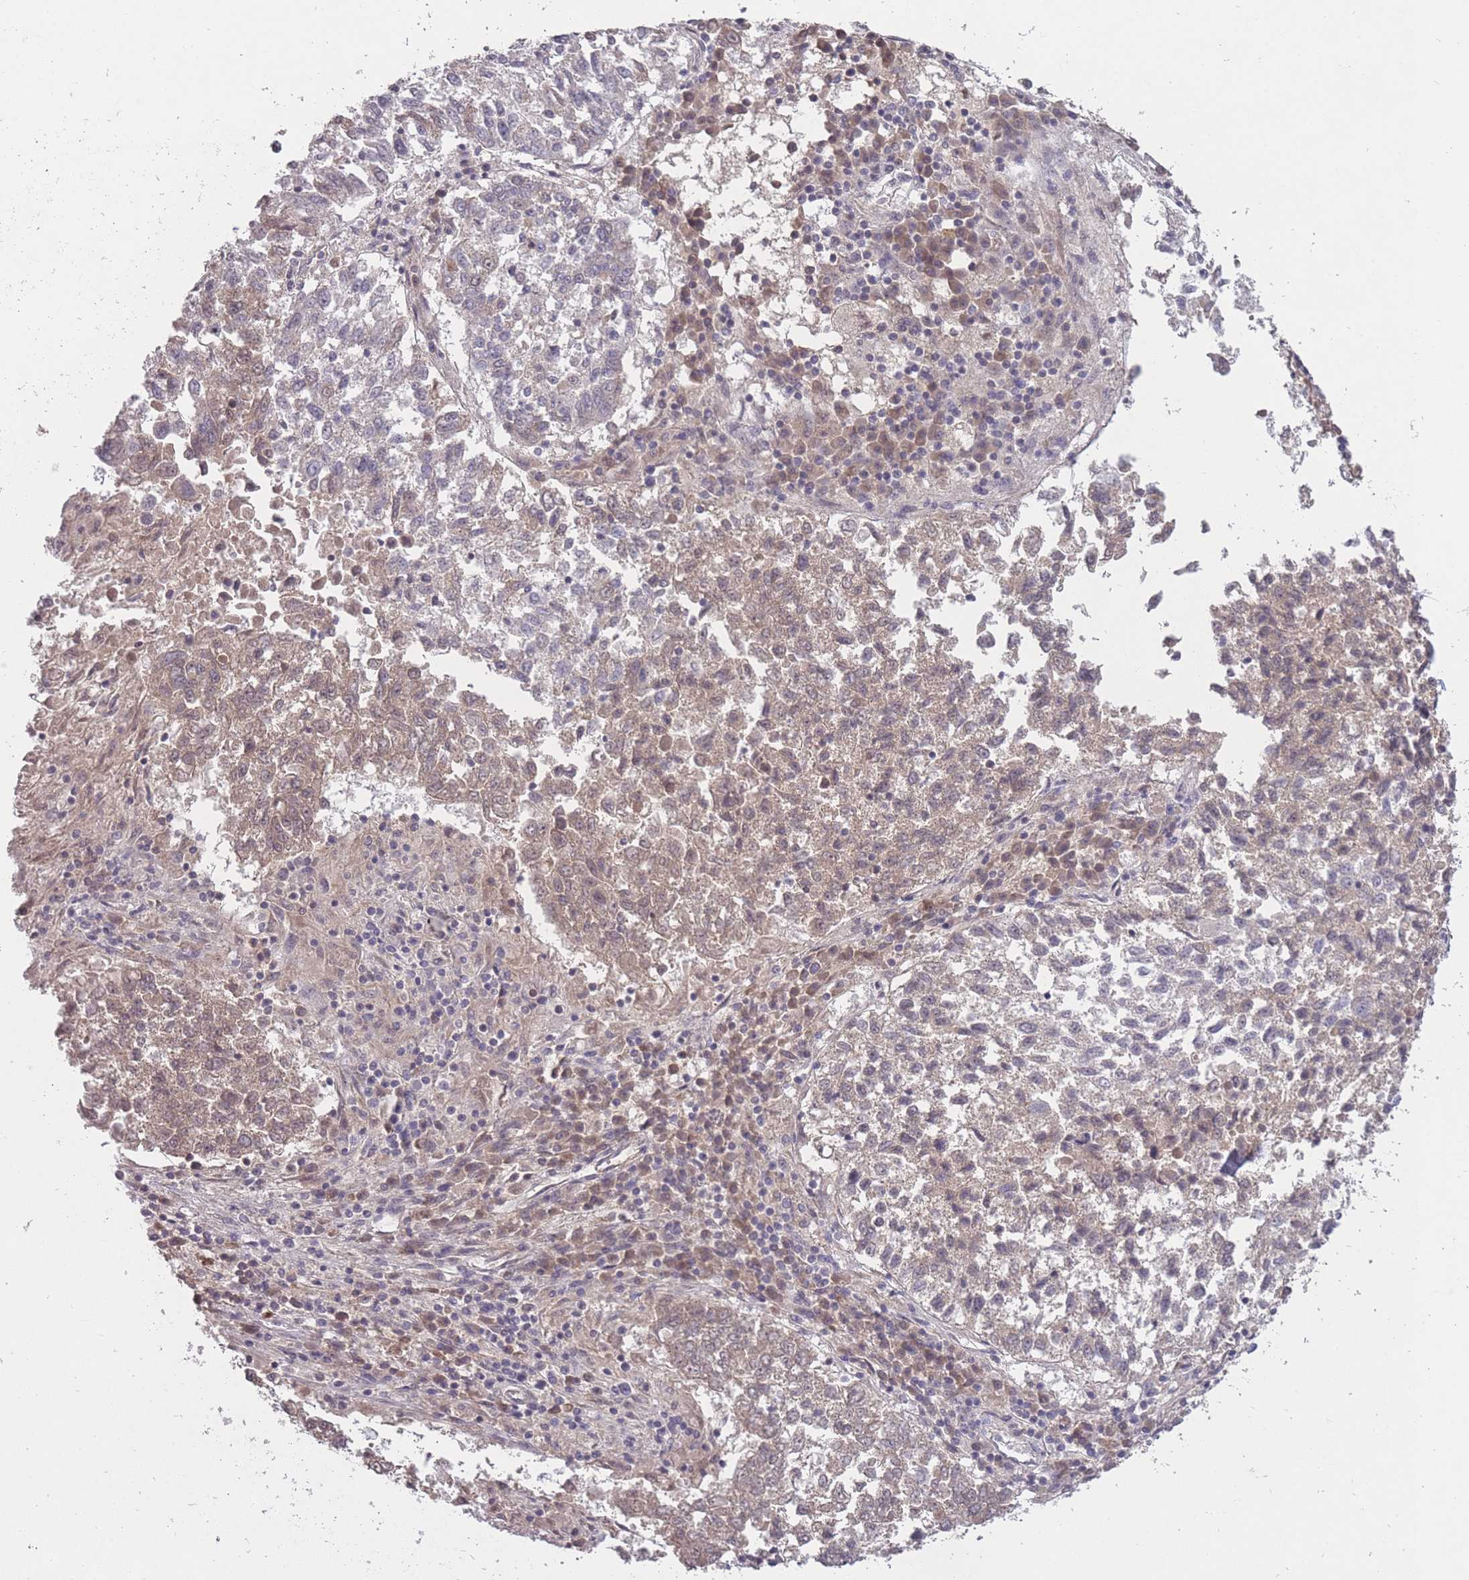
{"staining": {"intensity": "negative", "quantity": "none", "location": "none"}, "tissue": "lung cancer", "cell_type": "Tumor cells", "image_type": "cancer", "snomed": [{"axis": "morphology", "description": "Squamous cell carcinoma, NOS"}, {"axis": "topography", "description": "Lung"}], "caption": "A photomicrograph of human squamous cell carcinoma (lung) is negative for staining in tumor cells. (Stains: DAB IHC with hematoxylin counter stain, Microscopy: brightfield microscopy at high magnification).", "gene": "ADCYAP1R1", "patient": {"sex": "male", "age": 73}}